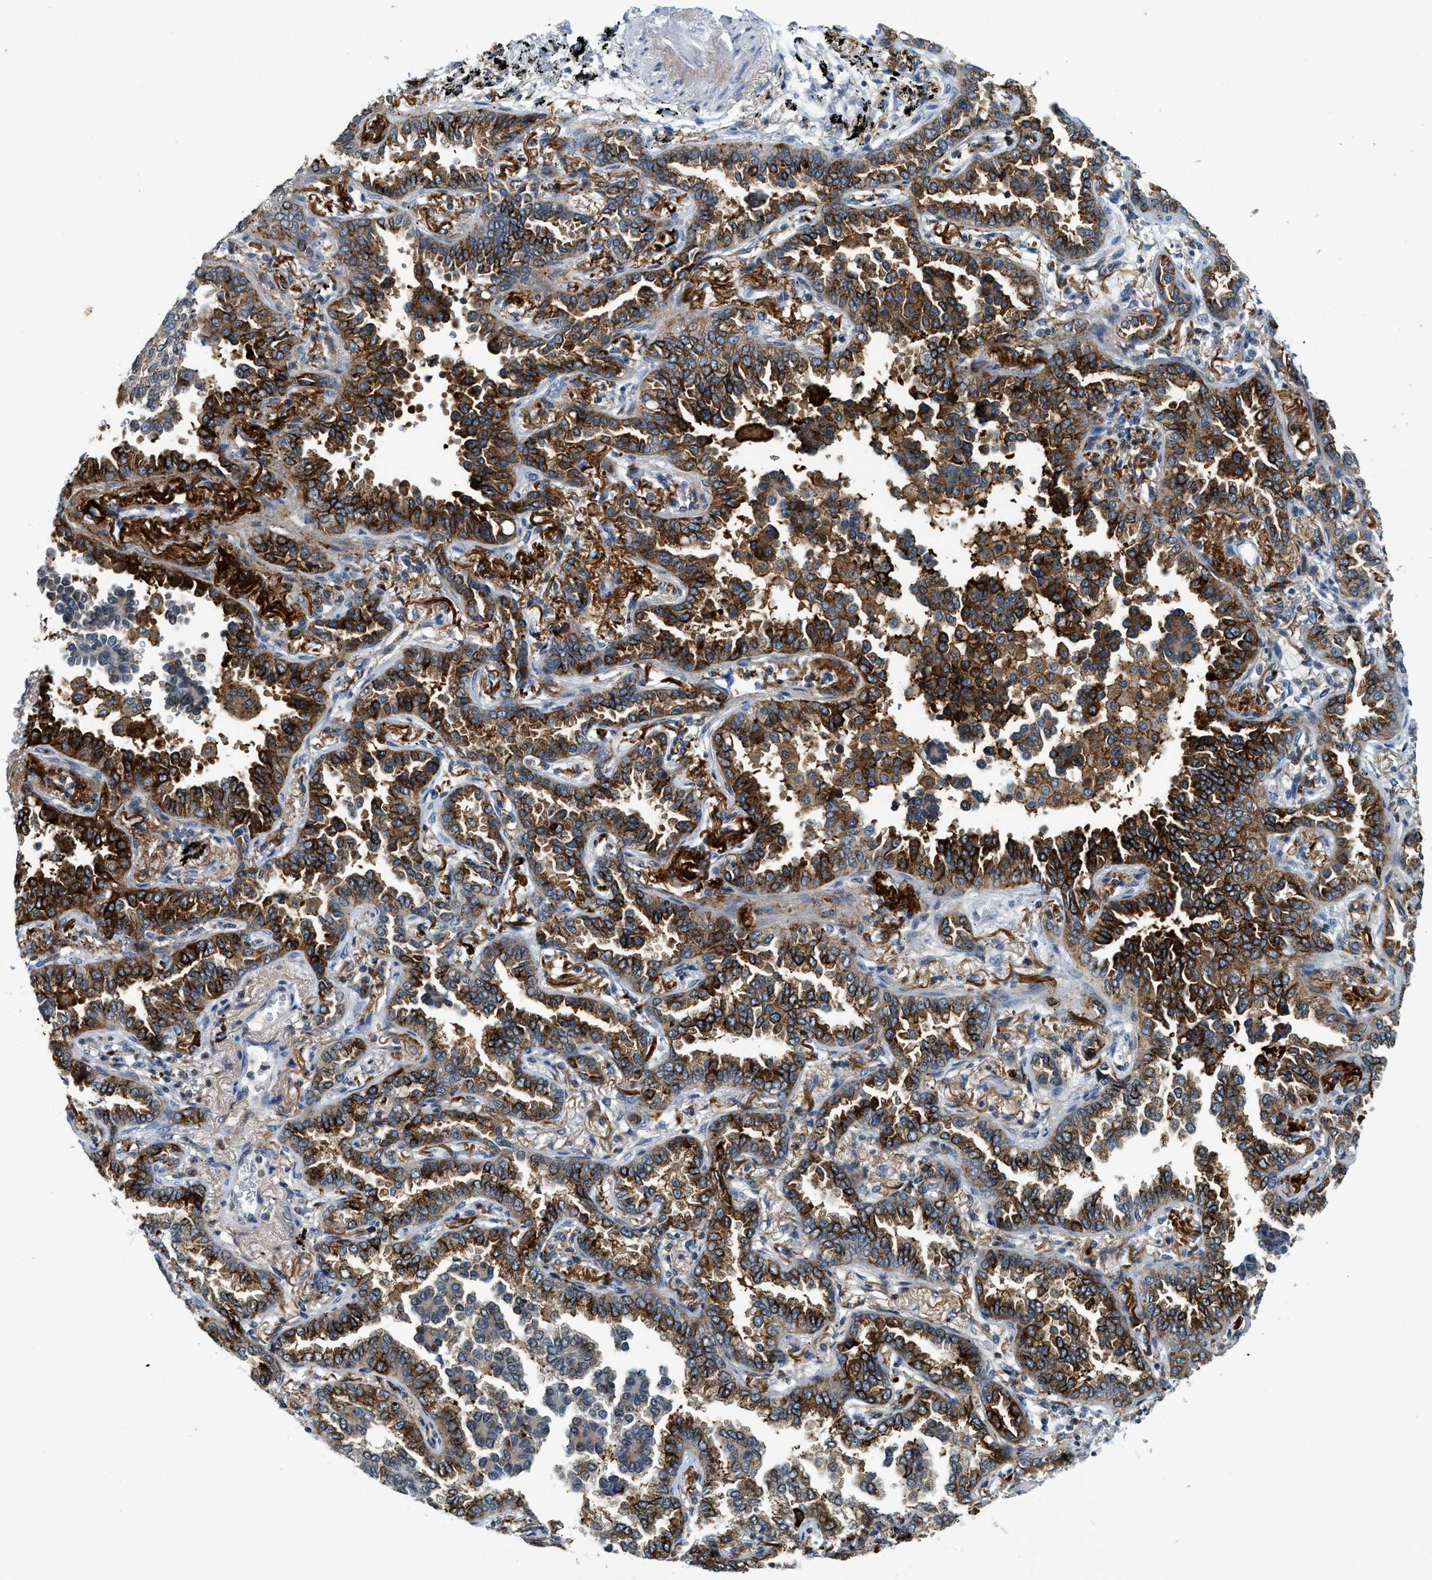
{"staining": {"intensity": "strong", "quantity": ">75%", "location": "cytoplasmic/membranous"}, "tissue": "lung cancer", "cell_type": "Tumor cells", "image_type": "cancer", "snomed": [{"axis": "morphology", "description": "Normal tissue, NOS"}, {"axis": "morphology", "description": "Adenocarcinoma, NOS"}, {"axis": "topography", "description": "Lung"}], "caption": "Human lung cancer stained with a protein marker reveals strong staining in tumor cells.", "gene": "UVRAG", "patient": {"sex": "male", "age": 59}}